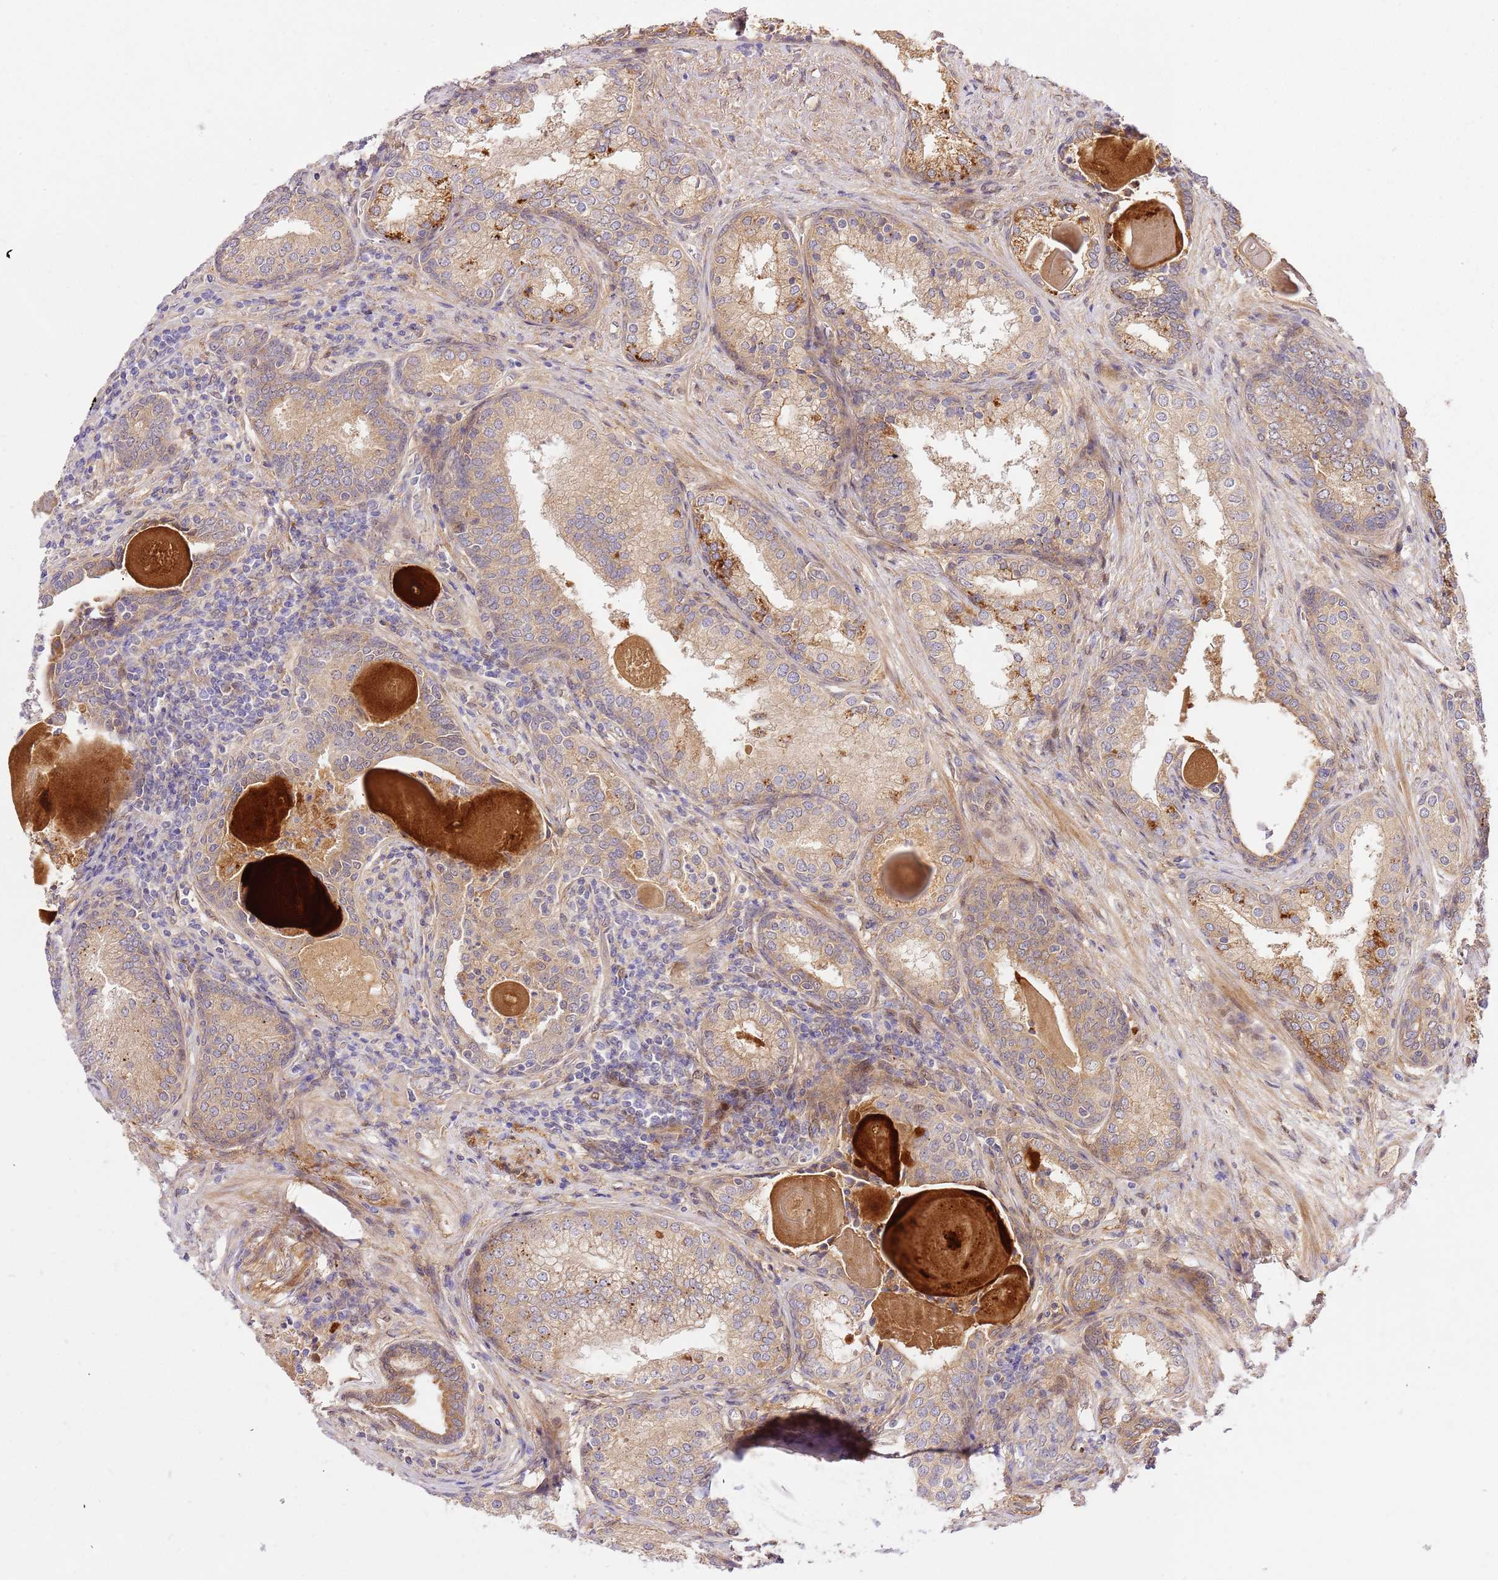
{"staining": {"intensity": "weak", "quantity": ">75%", "location": "cytoplasmic/membranous"}, "tissue": "prostate cancer", "cell_type": "Tumor cells", "image_type": "cancer", "snomed": [{"axis": "morphology", "description": "Adenocarcinoma, High grade"}, {"axis": "topography", "description": "Prostate"}], "caption": "Prostate adenocarcinoma (high-grade) was stained to show a protein in brown. There is low levels of weak cytoplasmic/membranous expression in approximately >75% of tumor cells.", "gene": "C8G", "patient": {"sex": "male", "age": 63}}